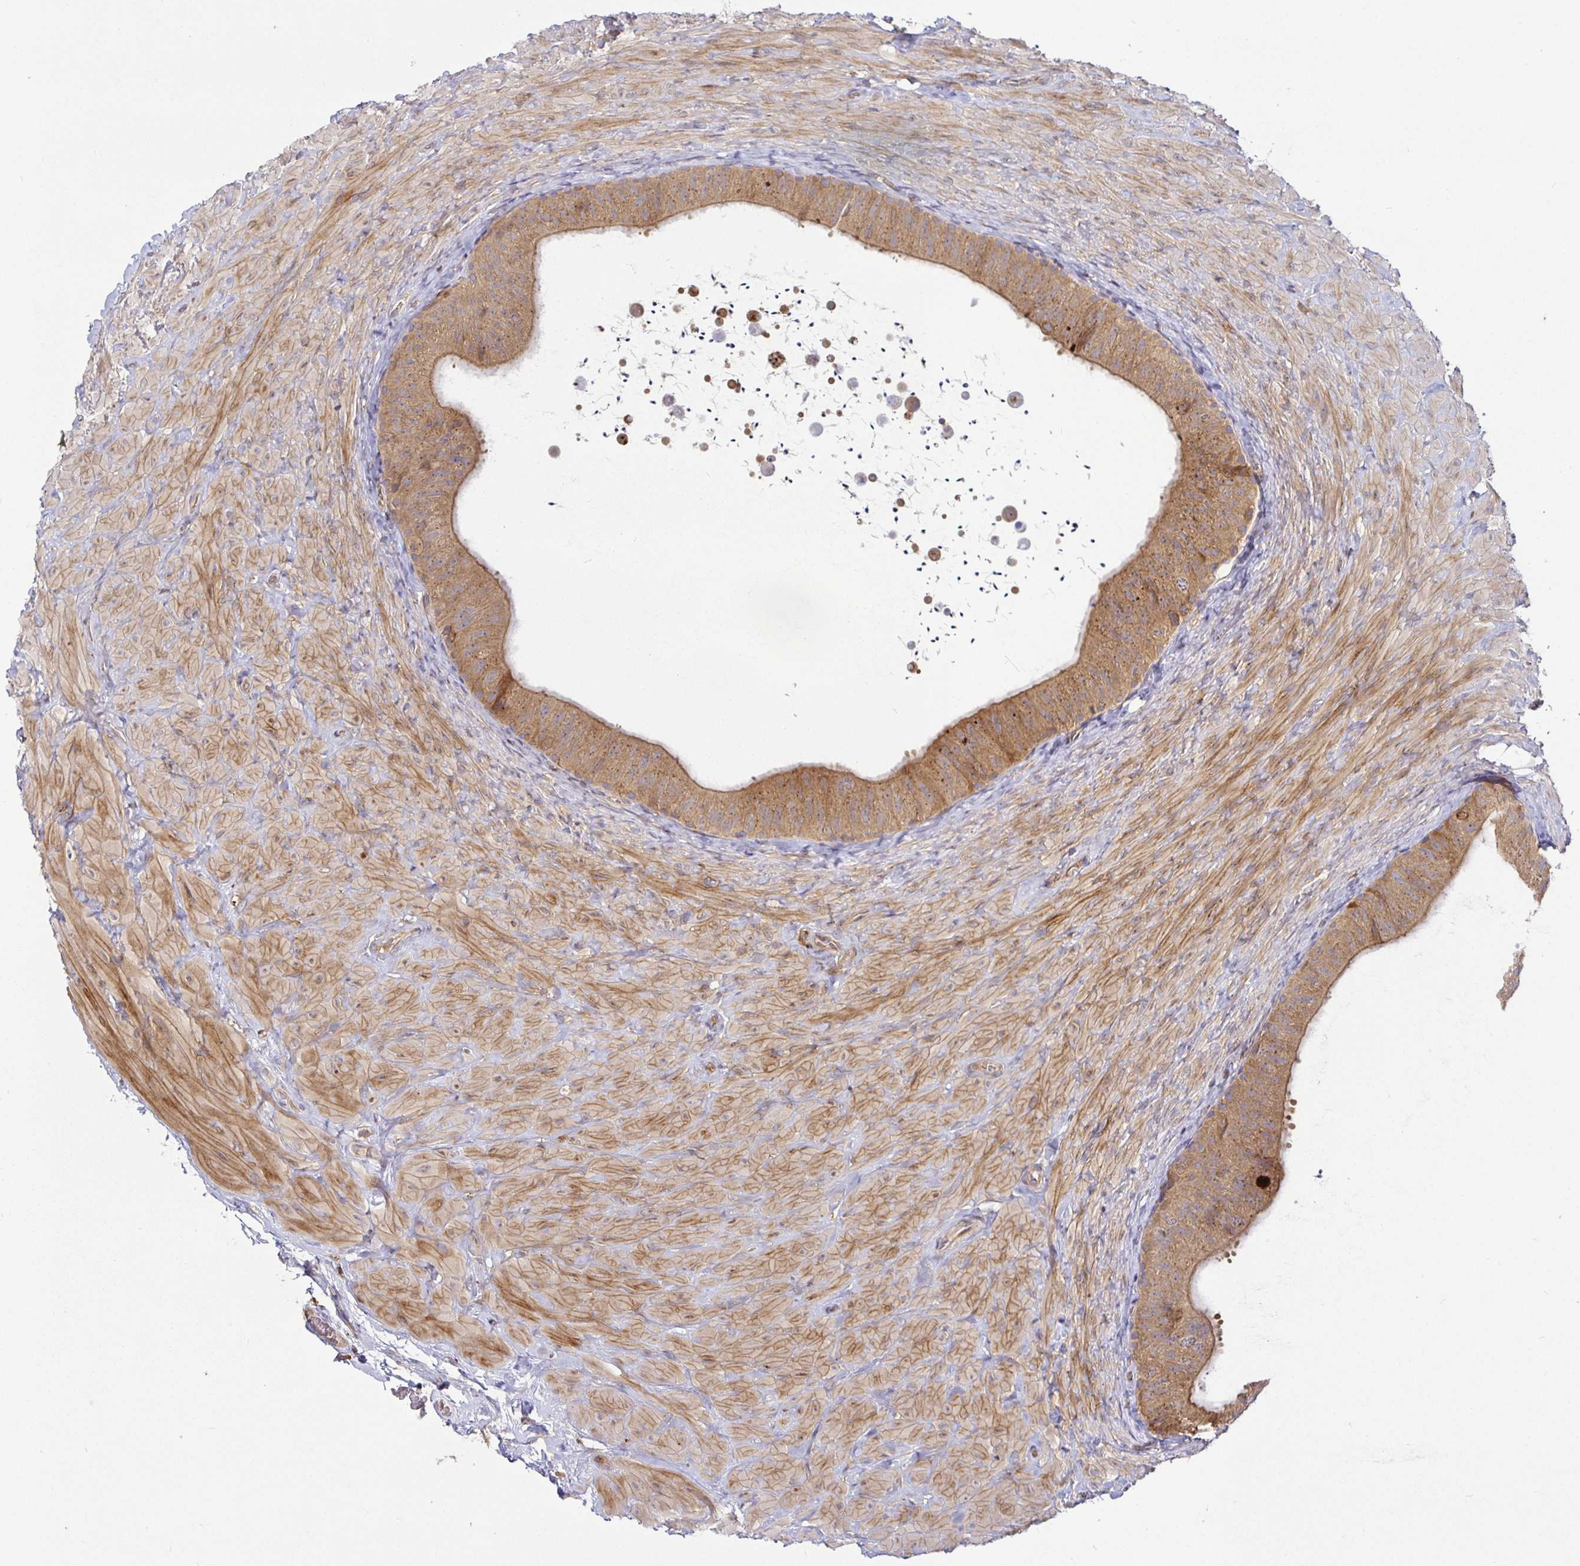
{"staining": {"intensity": "moderate", "quantity": ">75%", "location": "cytoplasmic/membranous"}, "tissue": "epididymis", "cell_type": "Glandular cells", "image_type": "normal", "snomed": [{"axis": "morphology", "description": "Normal tissue, NOS"}, {"axis": "topography", "description": "Epididymis, spermatic cord, NOS"}, {"axis": "topography", "description": "Epididymis"}], "caption": "Immunohistochemistry staining of benign epididymis, which shows medium levels of moderate cytoplasmic/membranous expression in about >75% of glandular cells indicating moderate cytoplasmic/membranous protein positivity. The staining was performed using DAB (3,3'-diaminobenzidine) (brown) for protein detection and nuclei were counterstained in hematoxylin (blue).", "gene": "SNX8", "patient": {"sex": "male", "age": 31}}